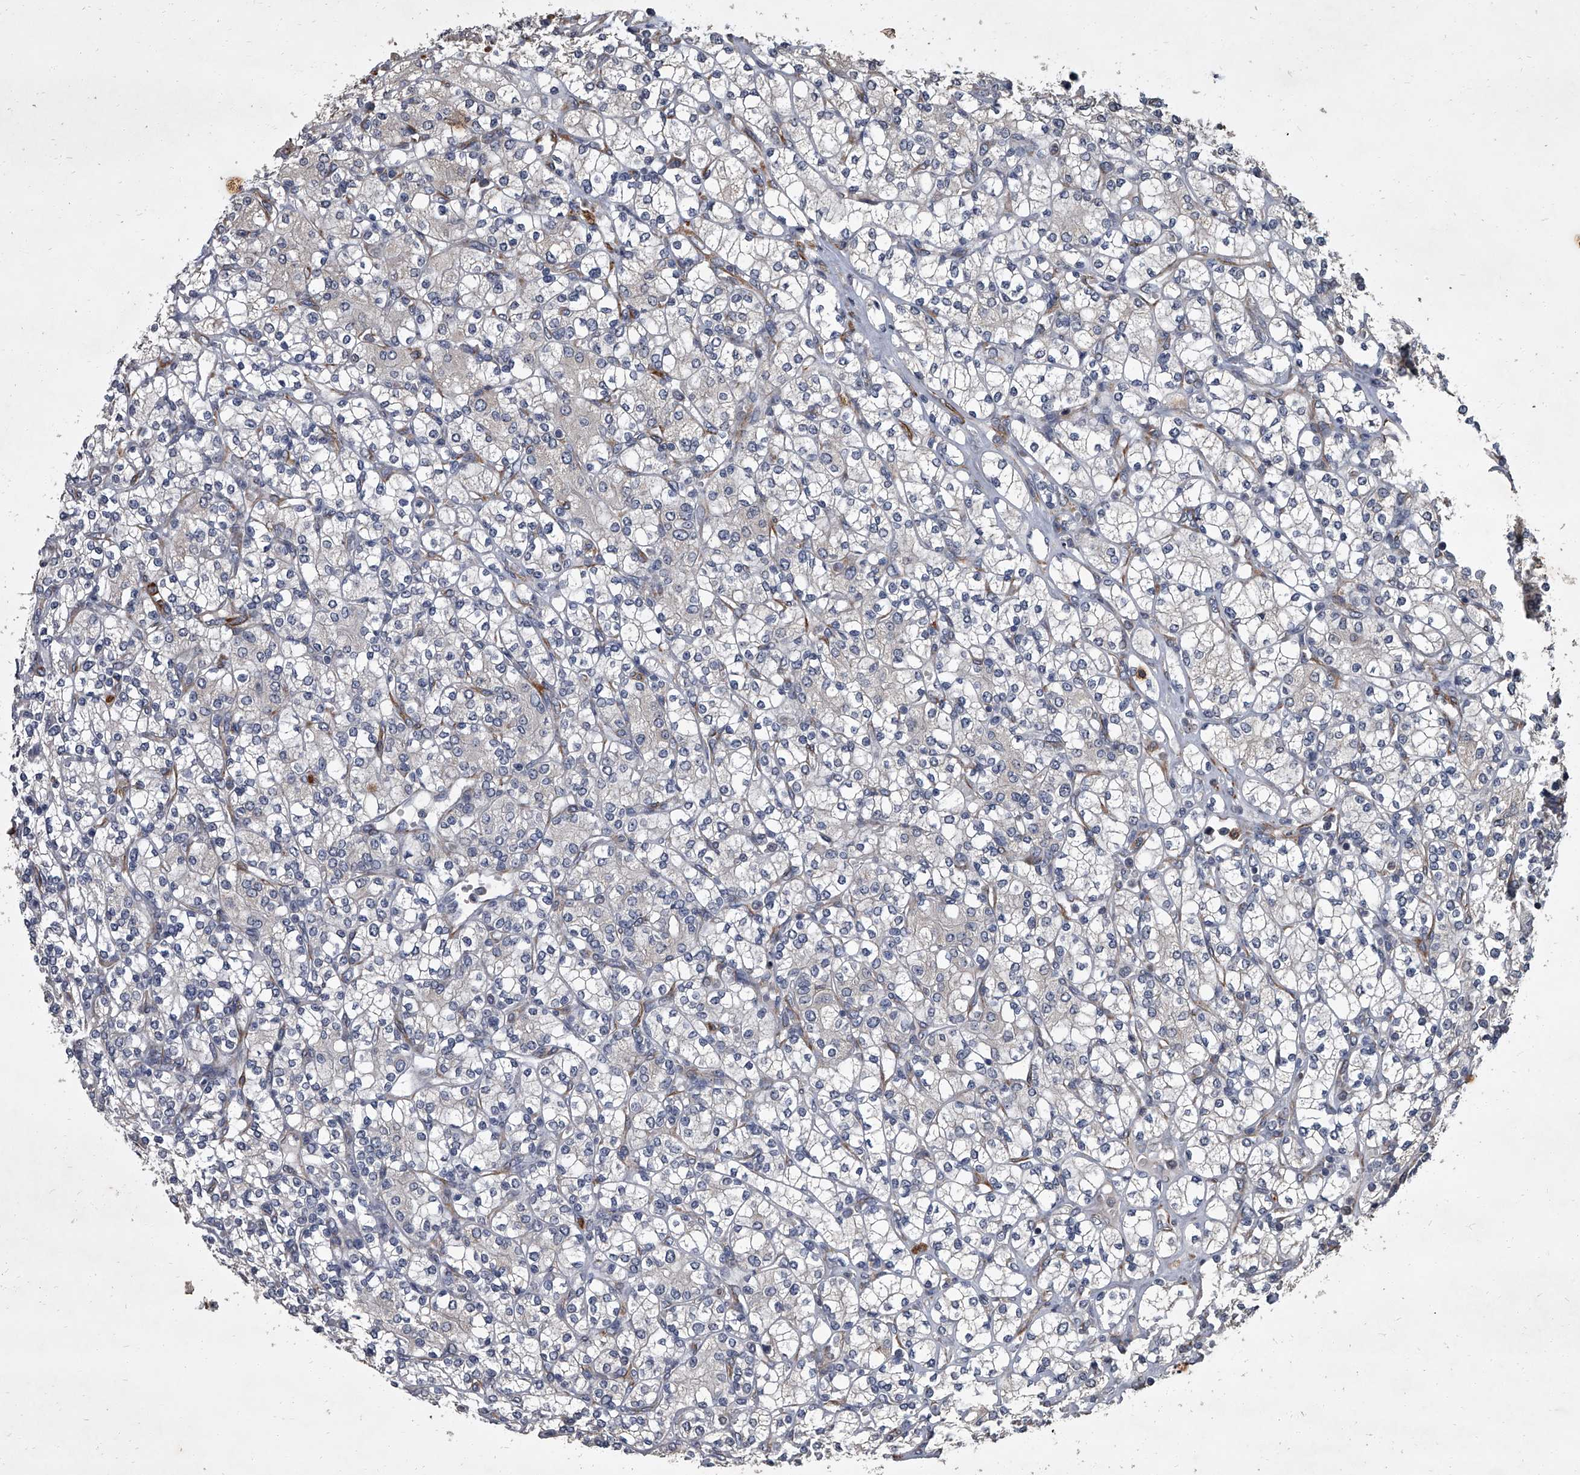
{"staining": {"intensity": "negative", "quantity": "none", "location": "none"}, "tissue": "renal cancer", "cell_type": "Tumor cells", "image_type": "cancer", "snomed": [{"axis": "morphology", "description": "Adenocarcinoma, NOS"}, {"axis": "topography", "description": "Kidney"}], "caption": "Tumor cells show no significant positivity in renal cancer.", "gene": "SIRT4", "patient": {"sex": "male", "age": 77}}